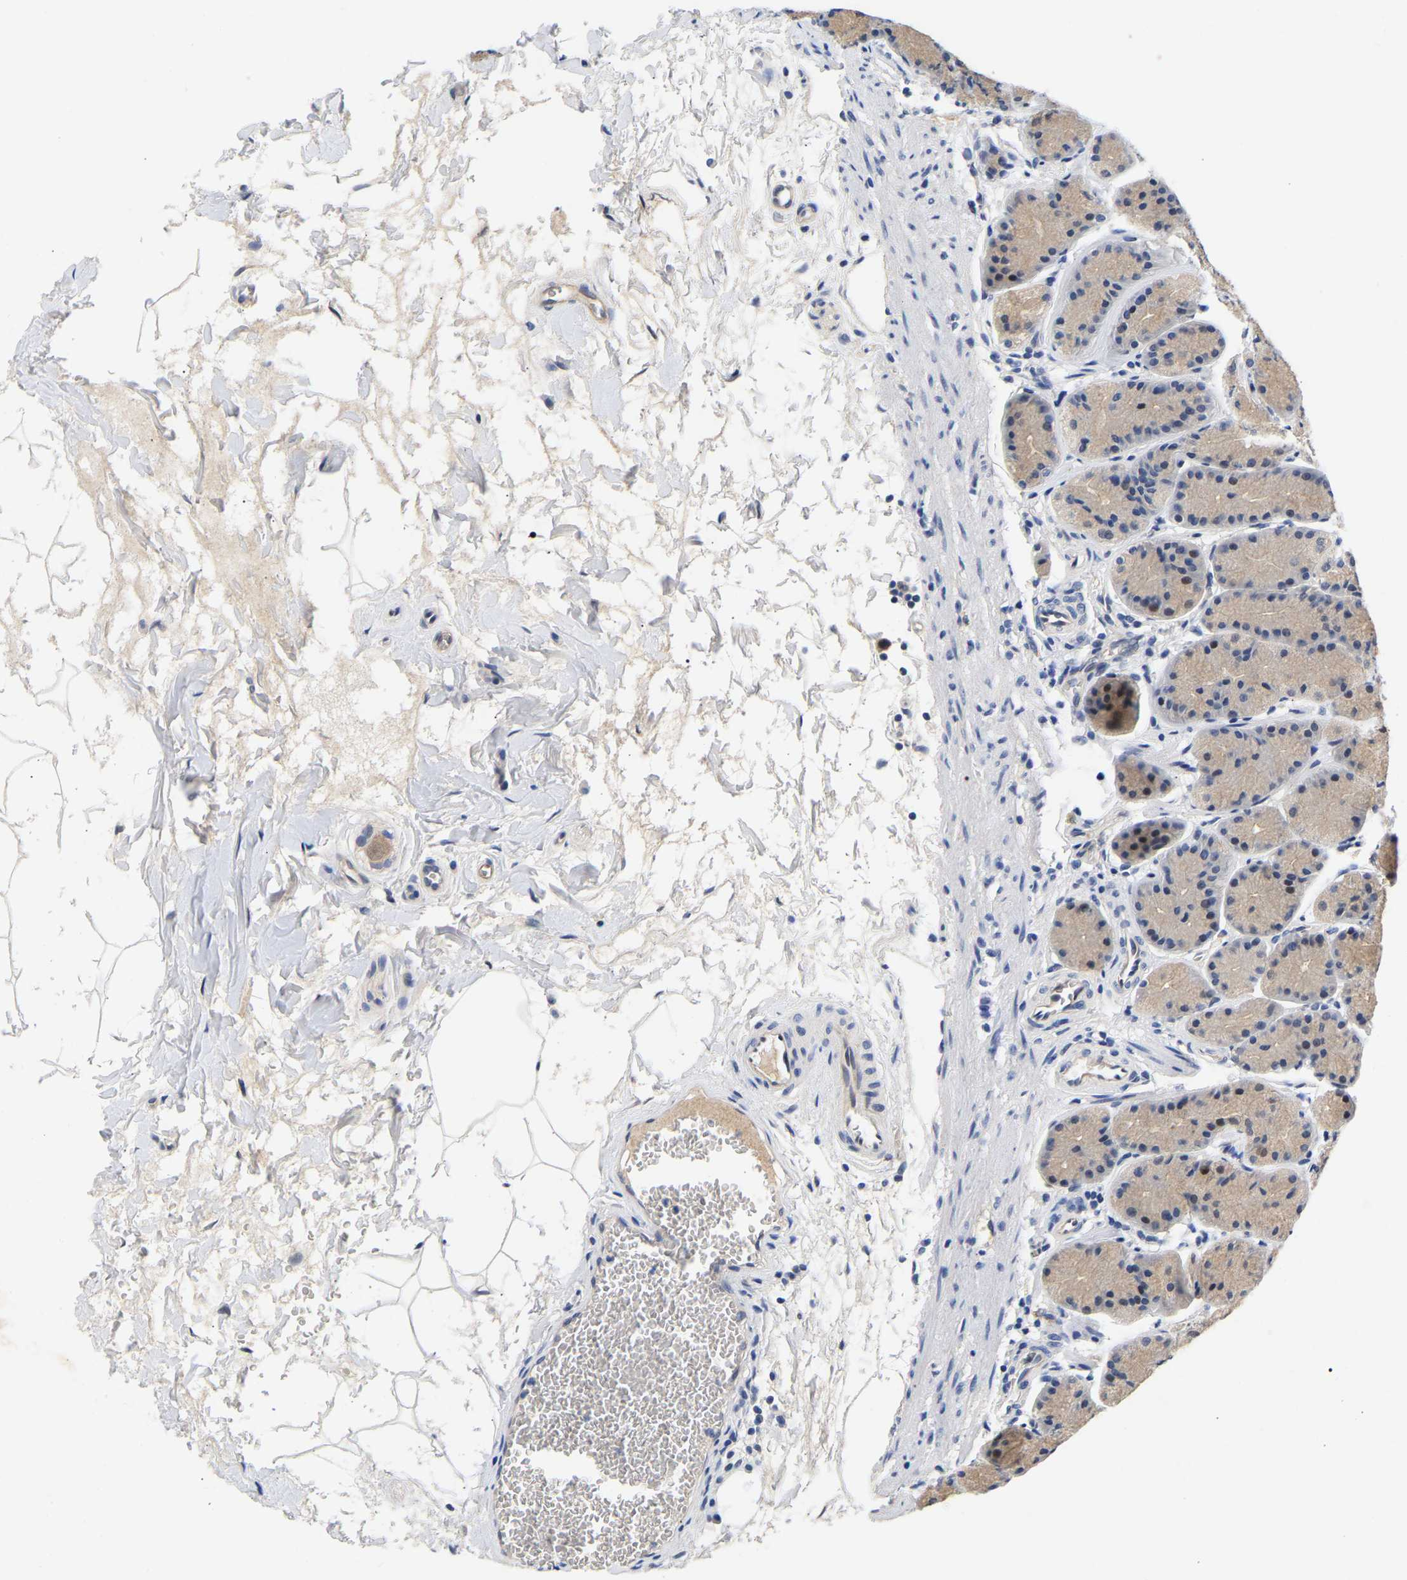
{"staining": {"intensity": "weak", "quantity": "<25%", "location": "cytoplasmic/membranous,nuclear"}, "tissue": "stomach", "cell_type": "Glandular cells", "image_type": "normal", "snomed": [{"axis": "morphology", "description": "Normal tissue, NOS"}, {"axis": "topography", "description": "Stomach"}], "caption": "A micrograph of human stomach is negative for staining in glandular cells. The staining was performed using DAB to visualize the protein expression in brown, while the nuclei were stained in blue with hematoxylin (Magnification: 20x).", "gene": "CCDC6", "patient": {"sex": "male", "age": 42}}